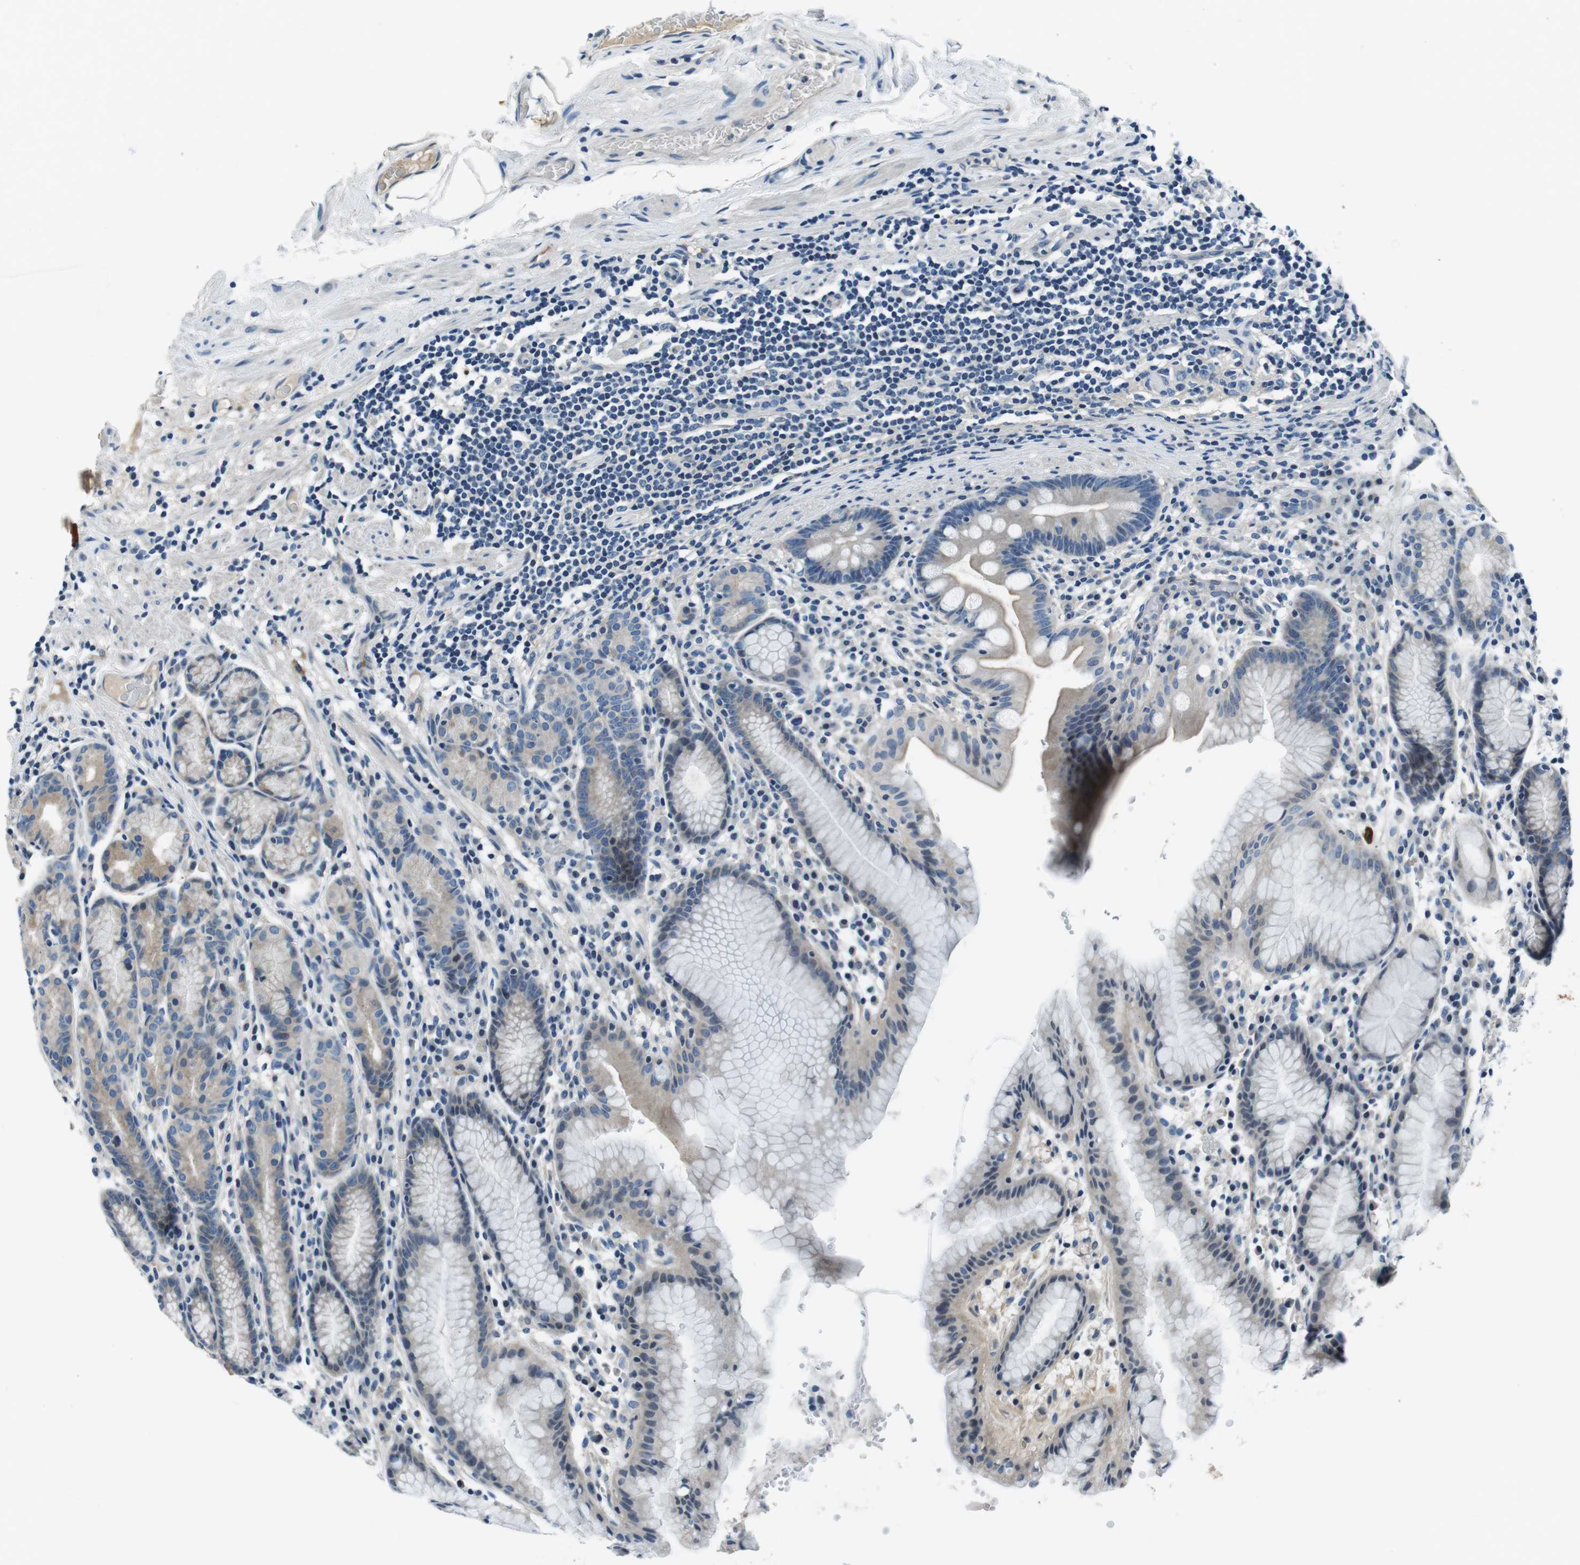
{"staining": {"intensity": "negative", "quantity": "none", "location": "none"}, "tissue": "stomach", "cell_type": "Glandular cells", "image_type": "normal", "snomed": [{"axis": "morphology", "description": "Normal tissue, NOS"}, {"axis": "topography", "description": "Stomach, lower"}], "caption": "This is a photomicrograph of immunohistochemistry staining of benign stomach, which shows no positivity in glandular cells. Nuclei are stained in blue.", "gene": "KCNJ5", "patient": {"sex": "male", "age": 52}}